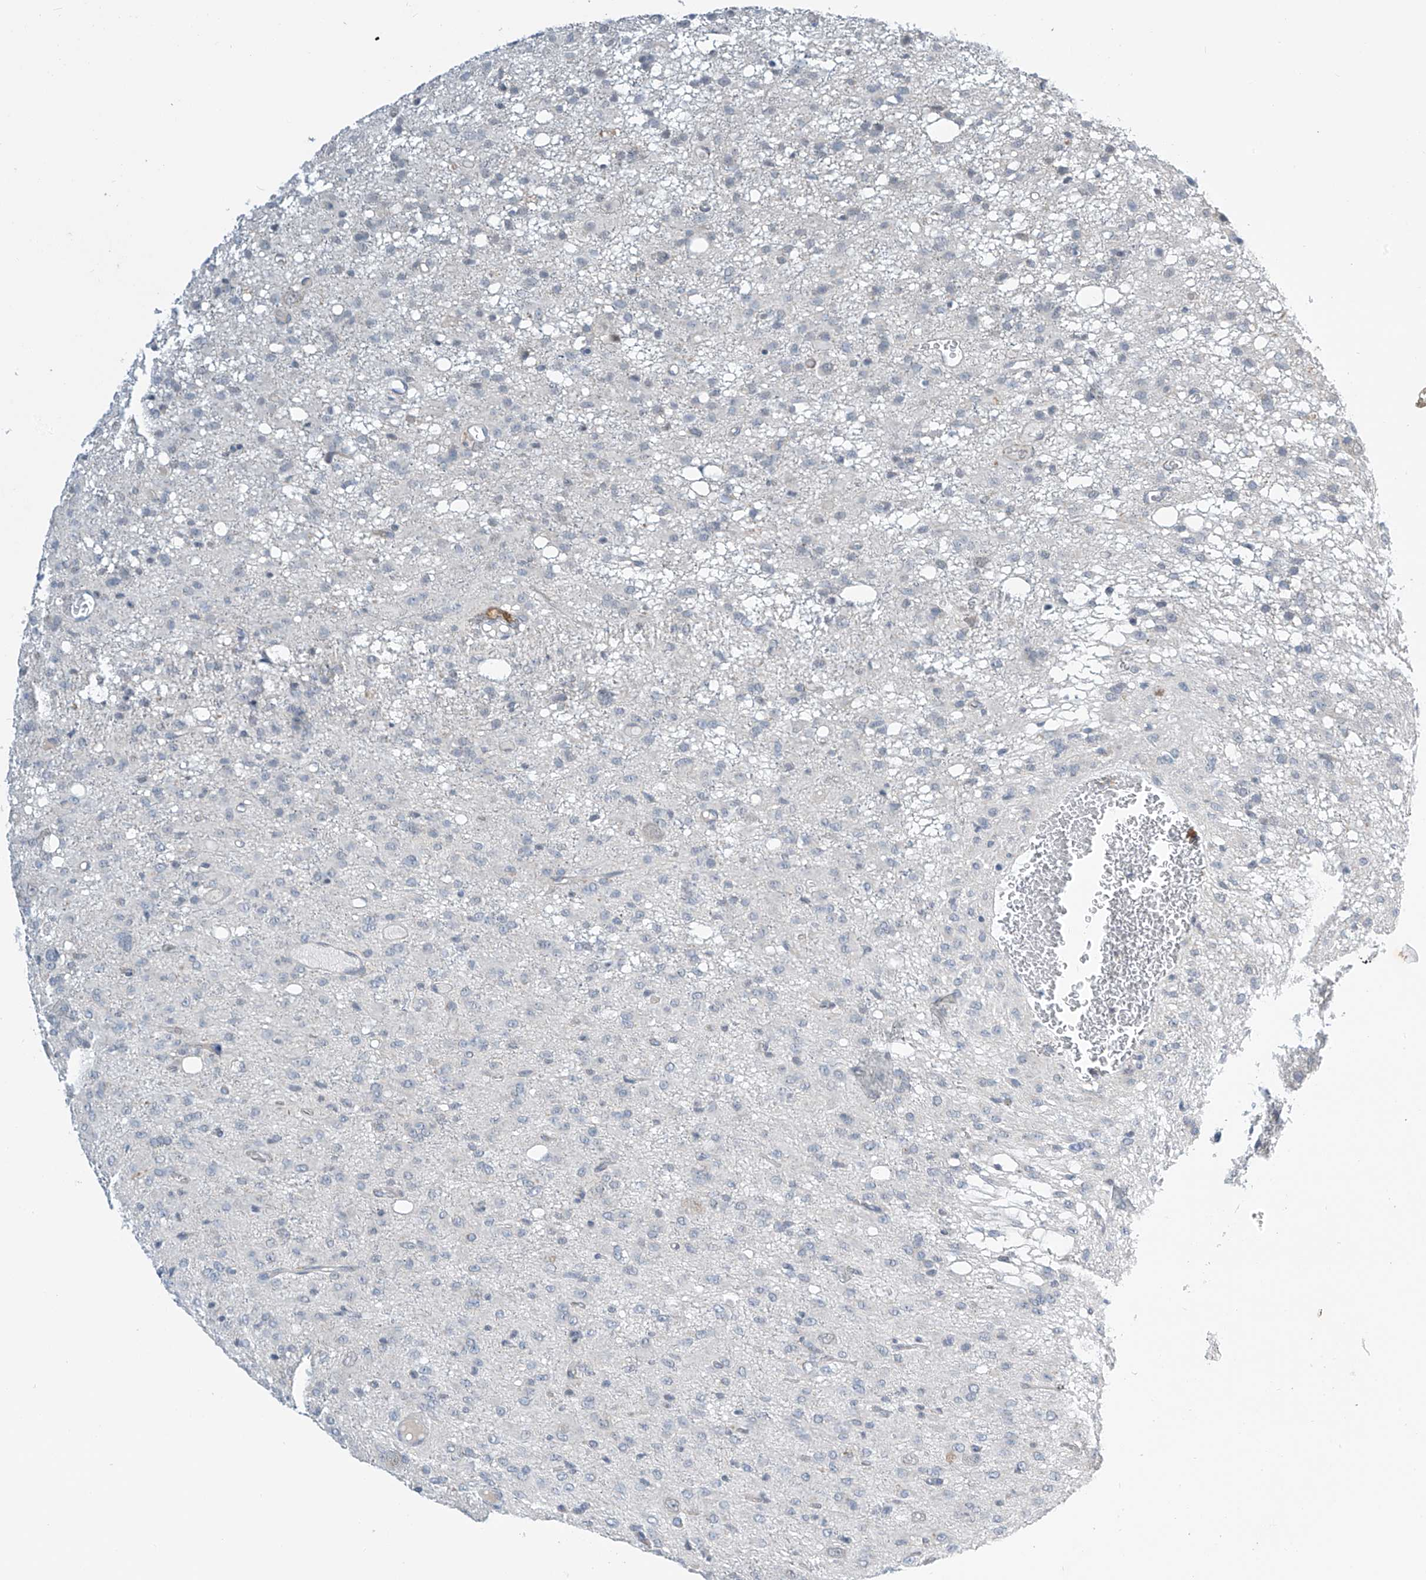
{"staining": {"intensity": "negative", "quantity": "none", "location": "none"}, "tissue": "glioma", "cell_type": "Tumor cells", "image_type": "cancer", "snomed": [{"axis": "morphology", "description": "Glioma, malignant, High grade"}, {"axis": "topography", "description": "Brain"}], "caption": "Glioma was stained to show a protein in brown. There is no significant positivity in tumor cells.", "gene": "APLF", "patient": {"sex": "female", "age": 59}}